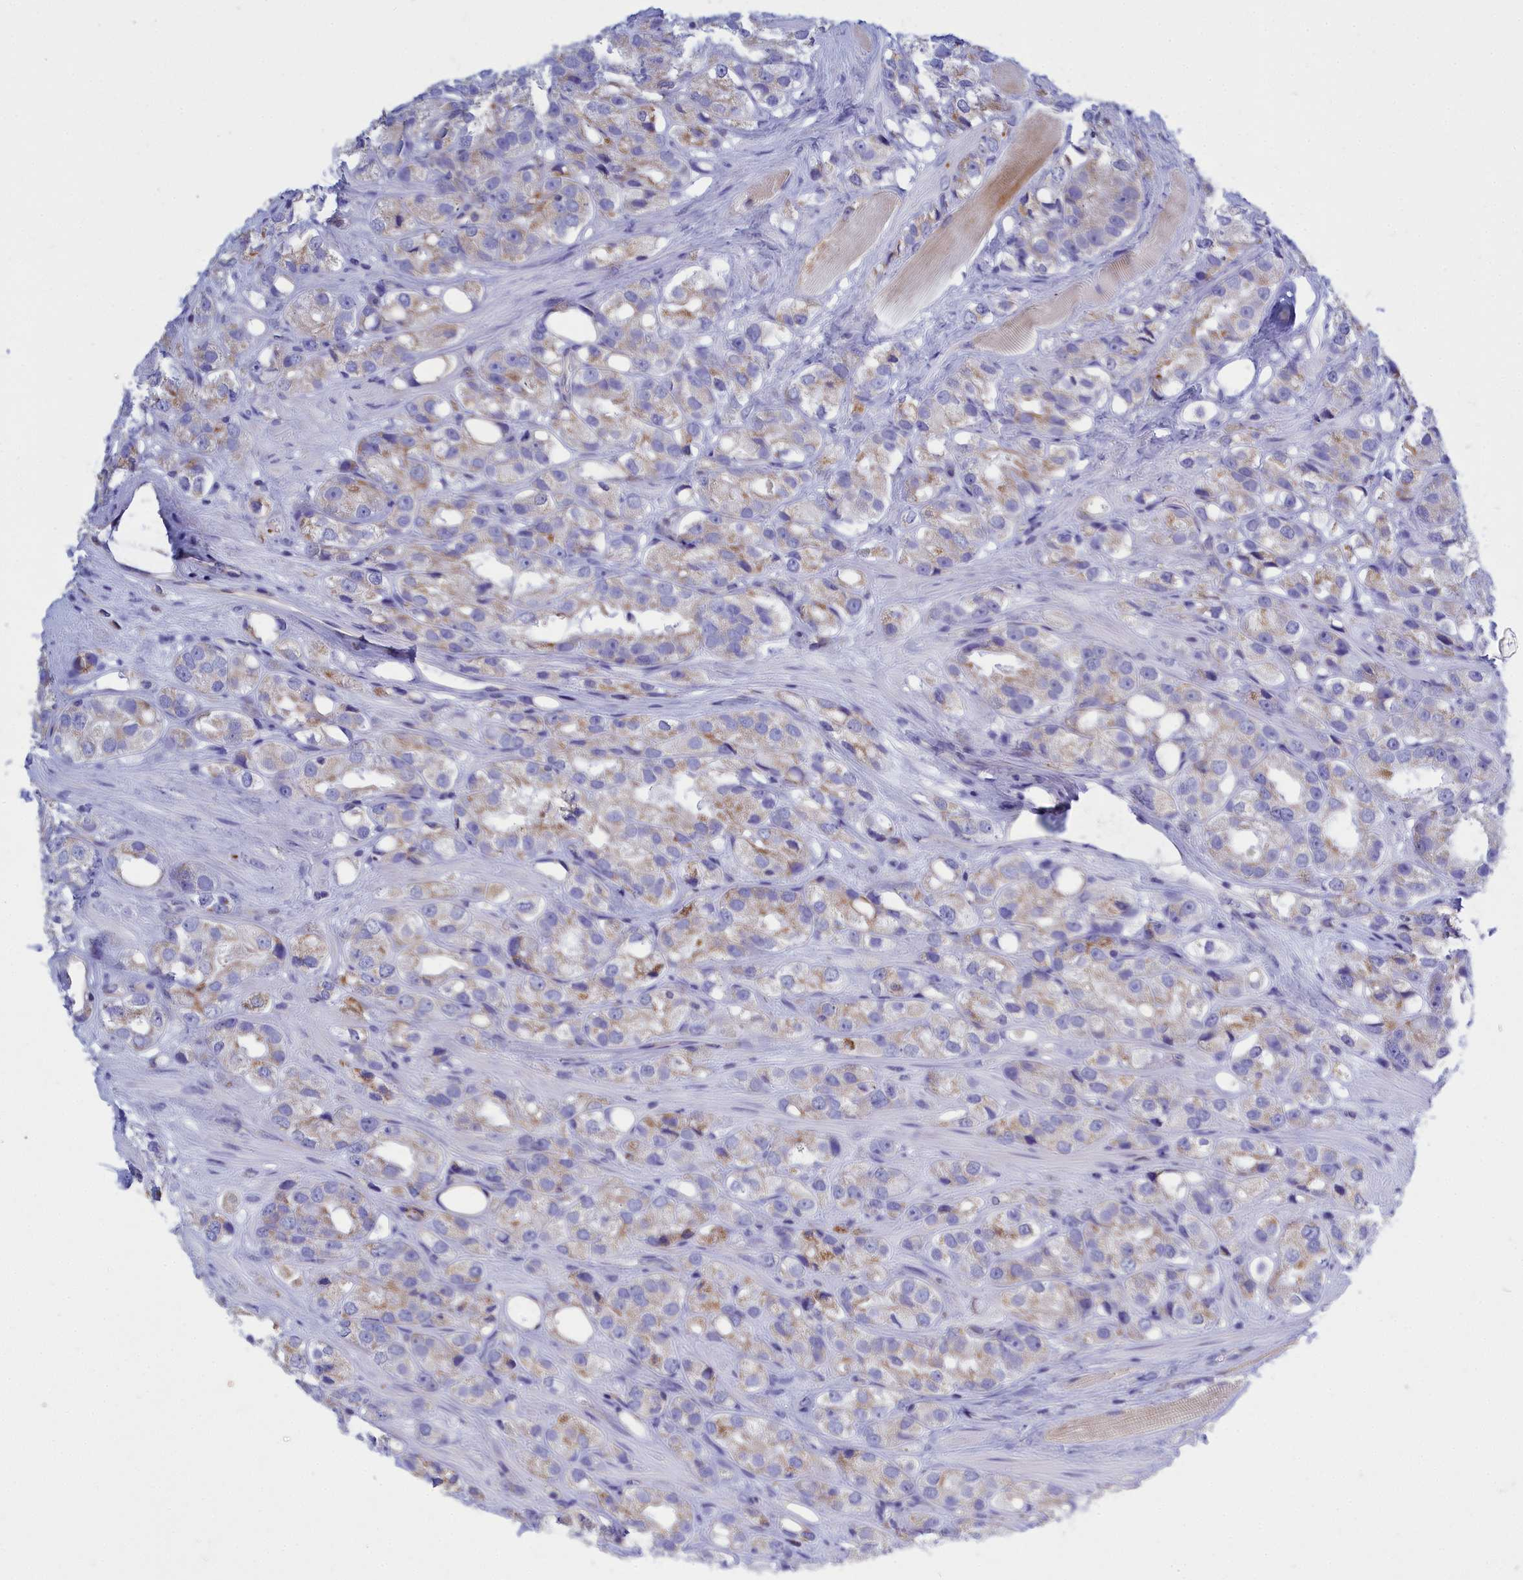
{"staining": {"intensity": "weak", "quantity": ">75%", "location": "cytoplasmic/membranous"}, "tissue": "prostate cancer", "cell_type": "Tumor cells", "image_type": "cancer", "snomed": [{"axis": "morphology", "description": "Adenocarcinoma, NOS"}, {"axis": "topography", "description": "Prostate"}], "caption": "Tumor cells show low levels of weak cytoplasmic/membranous positivity in about >75% of cells in human adenocarcinoma (prostate).", "gene": "CCRL2", "patient": {"sex": "male", "age": 79}}